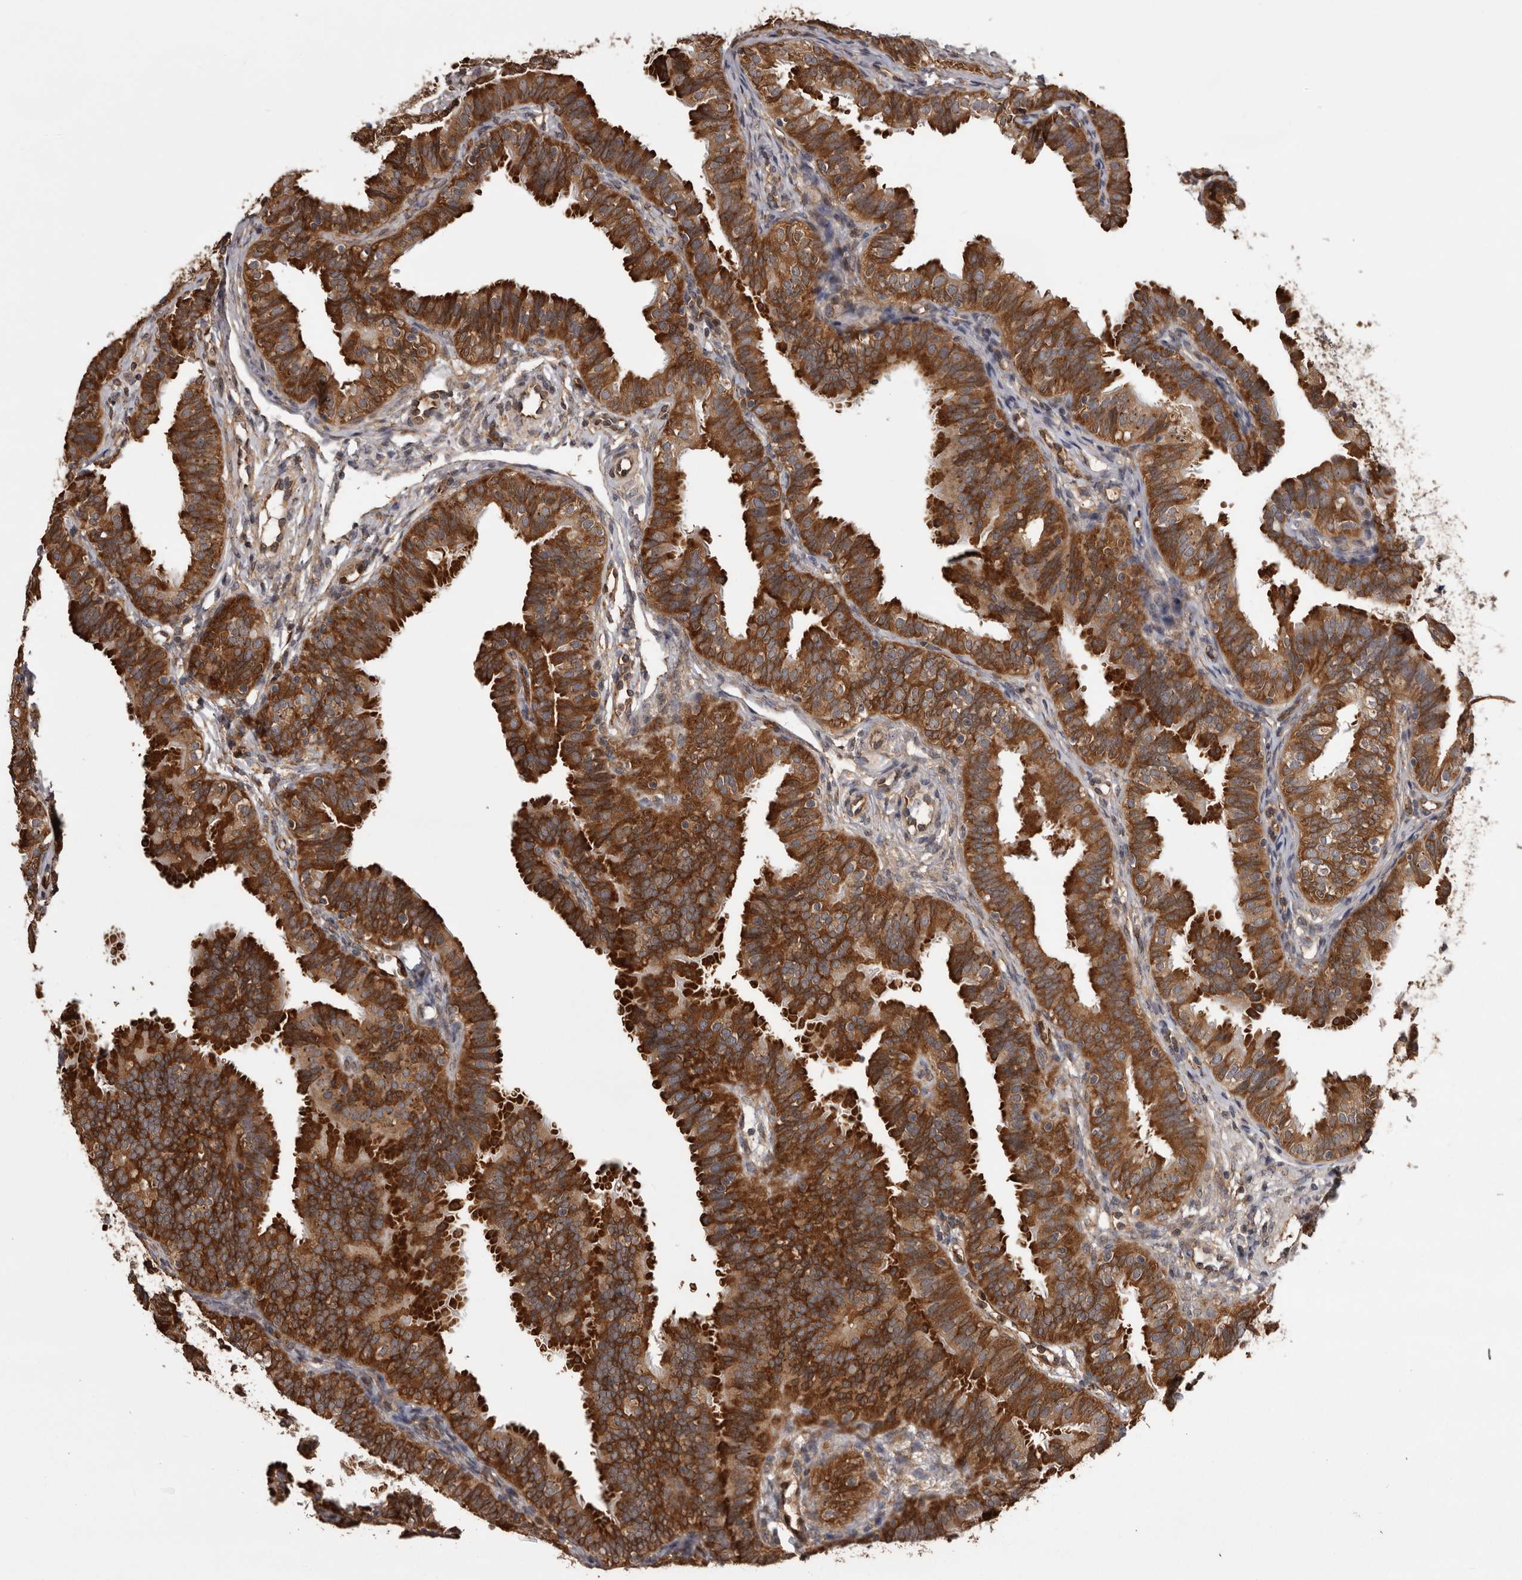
{"staining": {"intensity": "strong", "quantity": ">75%", "location": "cytoplasmic/membranous"}, "tissue": "fallopian tube", "cell_type": "Glandular cells", "image_type": "normal", "snomed": [{"axis": "morphology", "description": "Normal tissue, NOS"}, {"axis": "topography", "description": "Fallopian tube"}], "caption": "A brown stain shows strong cytoplasmic/membranous positivity of a protein in glandular cells of benign human fallopian tube. The staining is performed using DAB brown chromogen to label protein expression. The nuclei are counter-stained blue using hematoxylin.", "gene": "DARS1", "patient": {"sex": "female", "age": 35}}